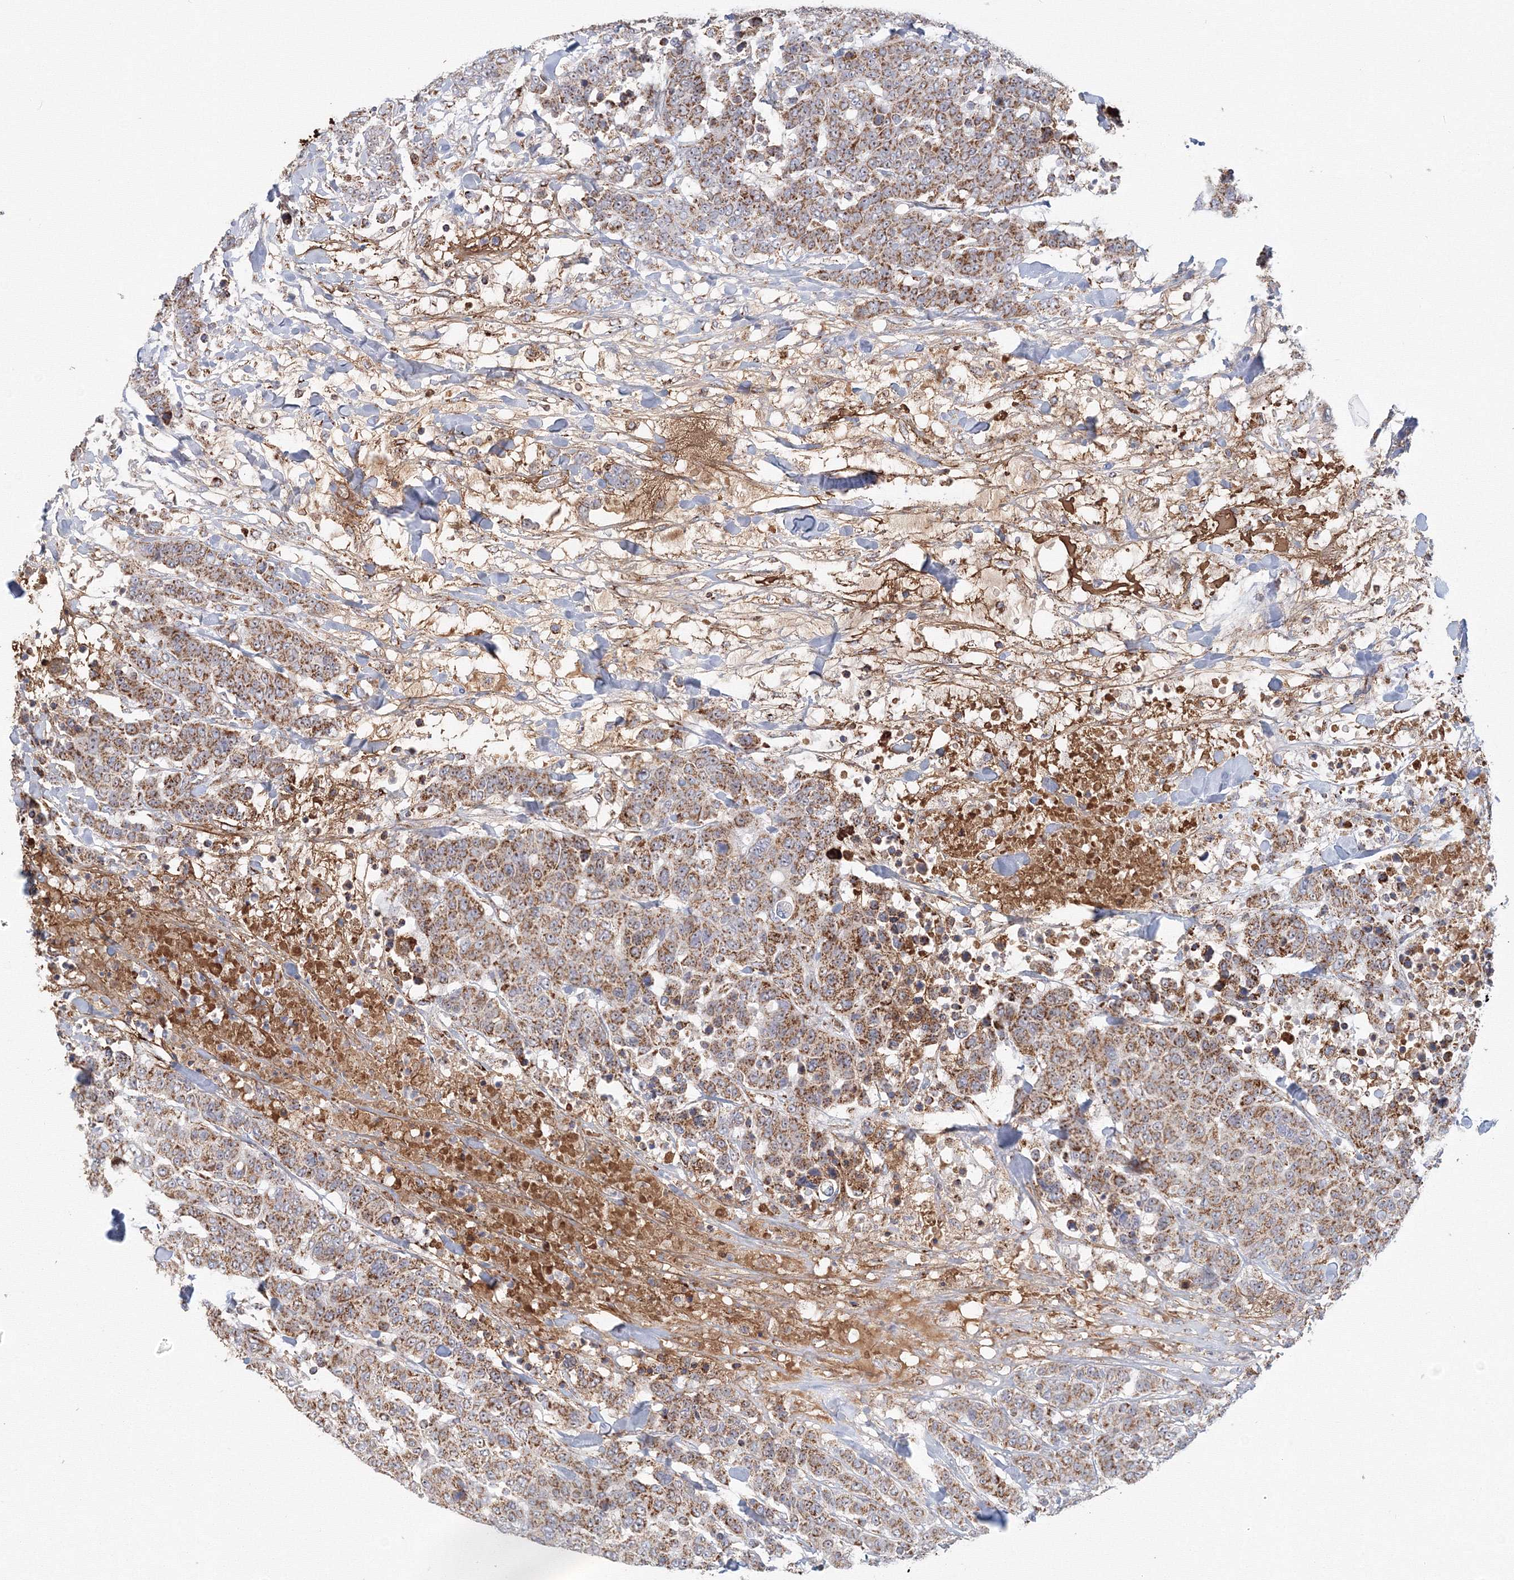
{"staining": {"intensity": "moderate", "quantity": ">75%", "location": "cytoplasmic/membranous"}, "tissue": "breast cancer", "cell_type": "Tumor cells", "image_type": "cancer", "snomed": [{"axis": "morphology", "description": "Duct carcinoma"}, {"axis": "topography", "description": "Breast"}], "caption": "This micrograph demonstrates breast invasive ductal carcinoma stained with immunohistochemistry to label a protein in brown. The cytoplasmic/membranous of tumor cells show moderate positivity for the protein. Nuclei are counter-stained blue.", "gene": "GRPEL1", "patient": {"sex": "female", "age": 37}}